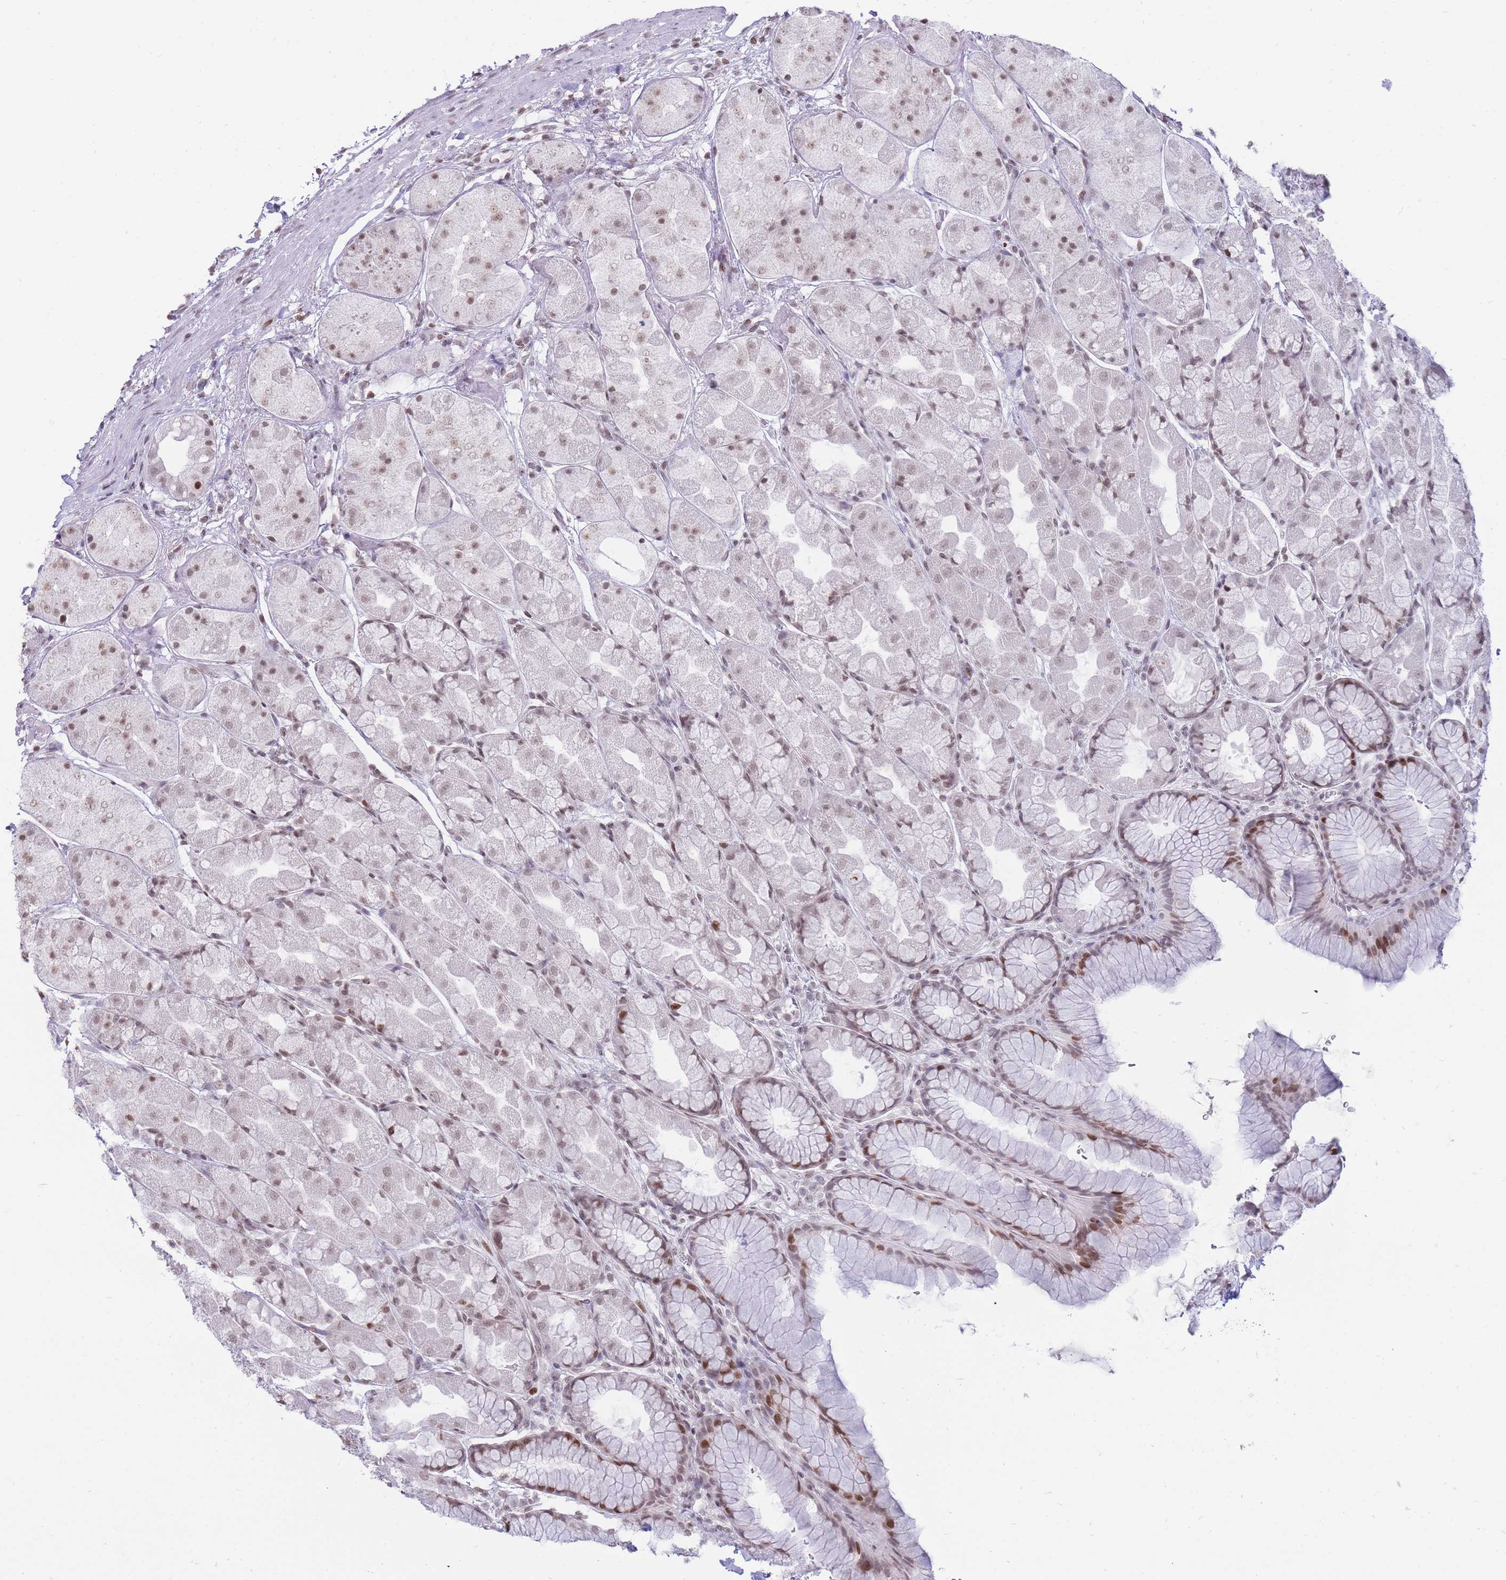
{"staining": {"intensity": "moderate", "quantity": "25%-75%", "location": "nuclear"}, "tissue": "stomach", "cell_type": "Glandular cells", "image_type": "normal", "snomed": [{"axis": "morphology", "description": "Normal tissue, NOS"}, {"axis": "topography", "description": "Stomach"}], "caption": "Protein staining of normal stomach displays moderate nuclear positivity in about 25%-75% of glandular cells. The staining was performed using DAB to visualize the protein expression in brown, while the nuclei were stained in blue with hematoxylin (Magnification: 20x).", "gene": "SHISAL1", "patient": {"sex": "male", "age": 57}}